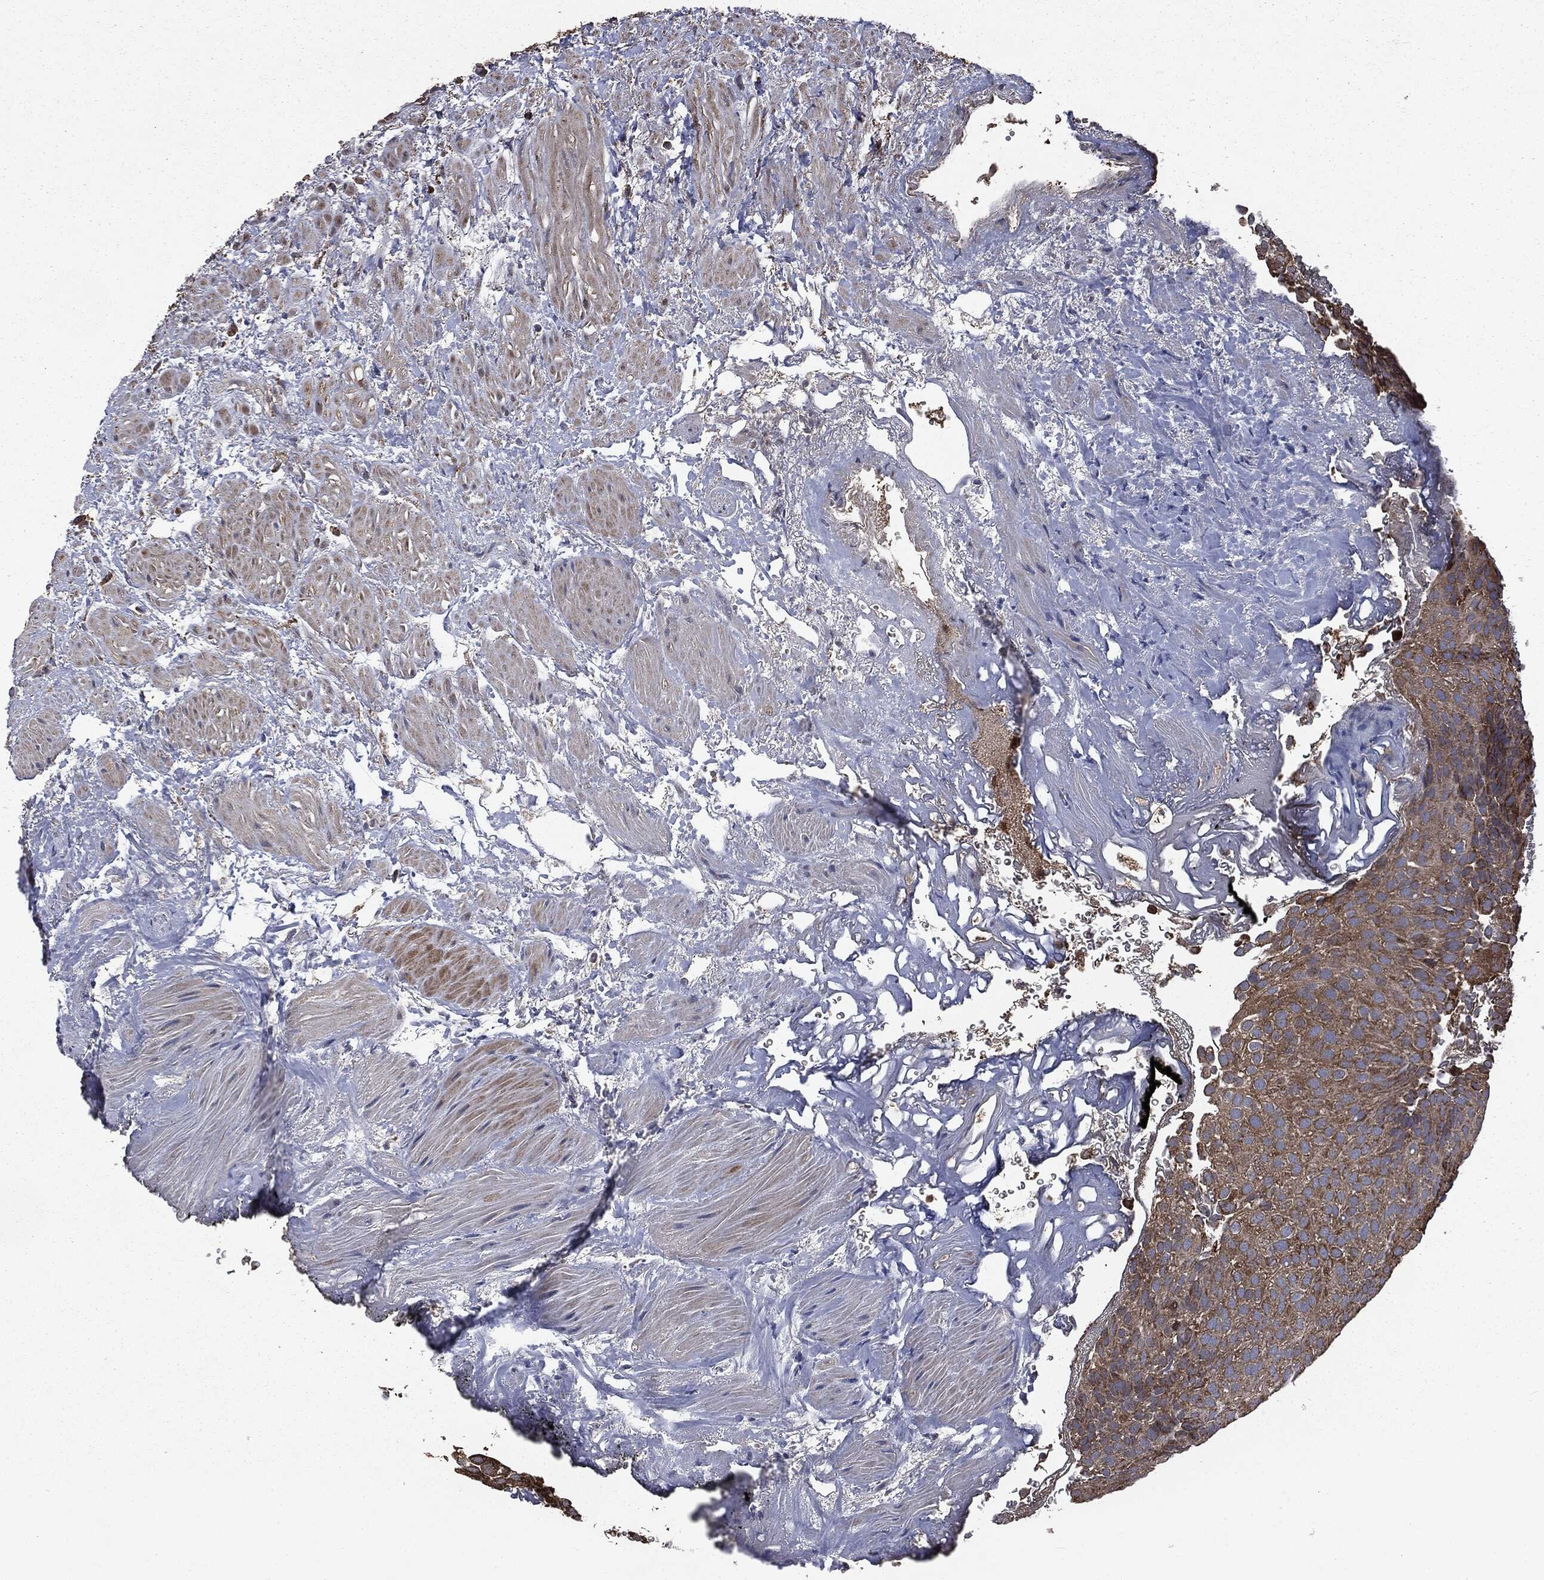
{"staining": {"intensity": "moderate", "quantity": ">75%", "location": "cytoplasmic/membranous"}, "tissue": "urothelial cancer", "cell_type": "Tumor cells", "image_type": "cancer", "snomed": [{"axis": "morphology", "description": "Urothelial carcinoma, Low grade"}, {"axis": "topography", "description": "Urinary bladder"}], "caption": "Protein staining demonstrates moderate cytoplasmic/membranous staining in approximately >75% of tumor cells in urothelial carcinoma (low-grade).", "gene": "MAPK6", "patient": {"sex": "male", "age": 78}}